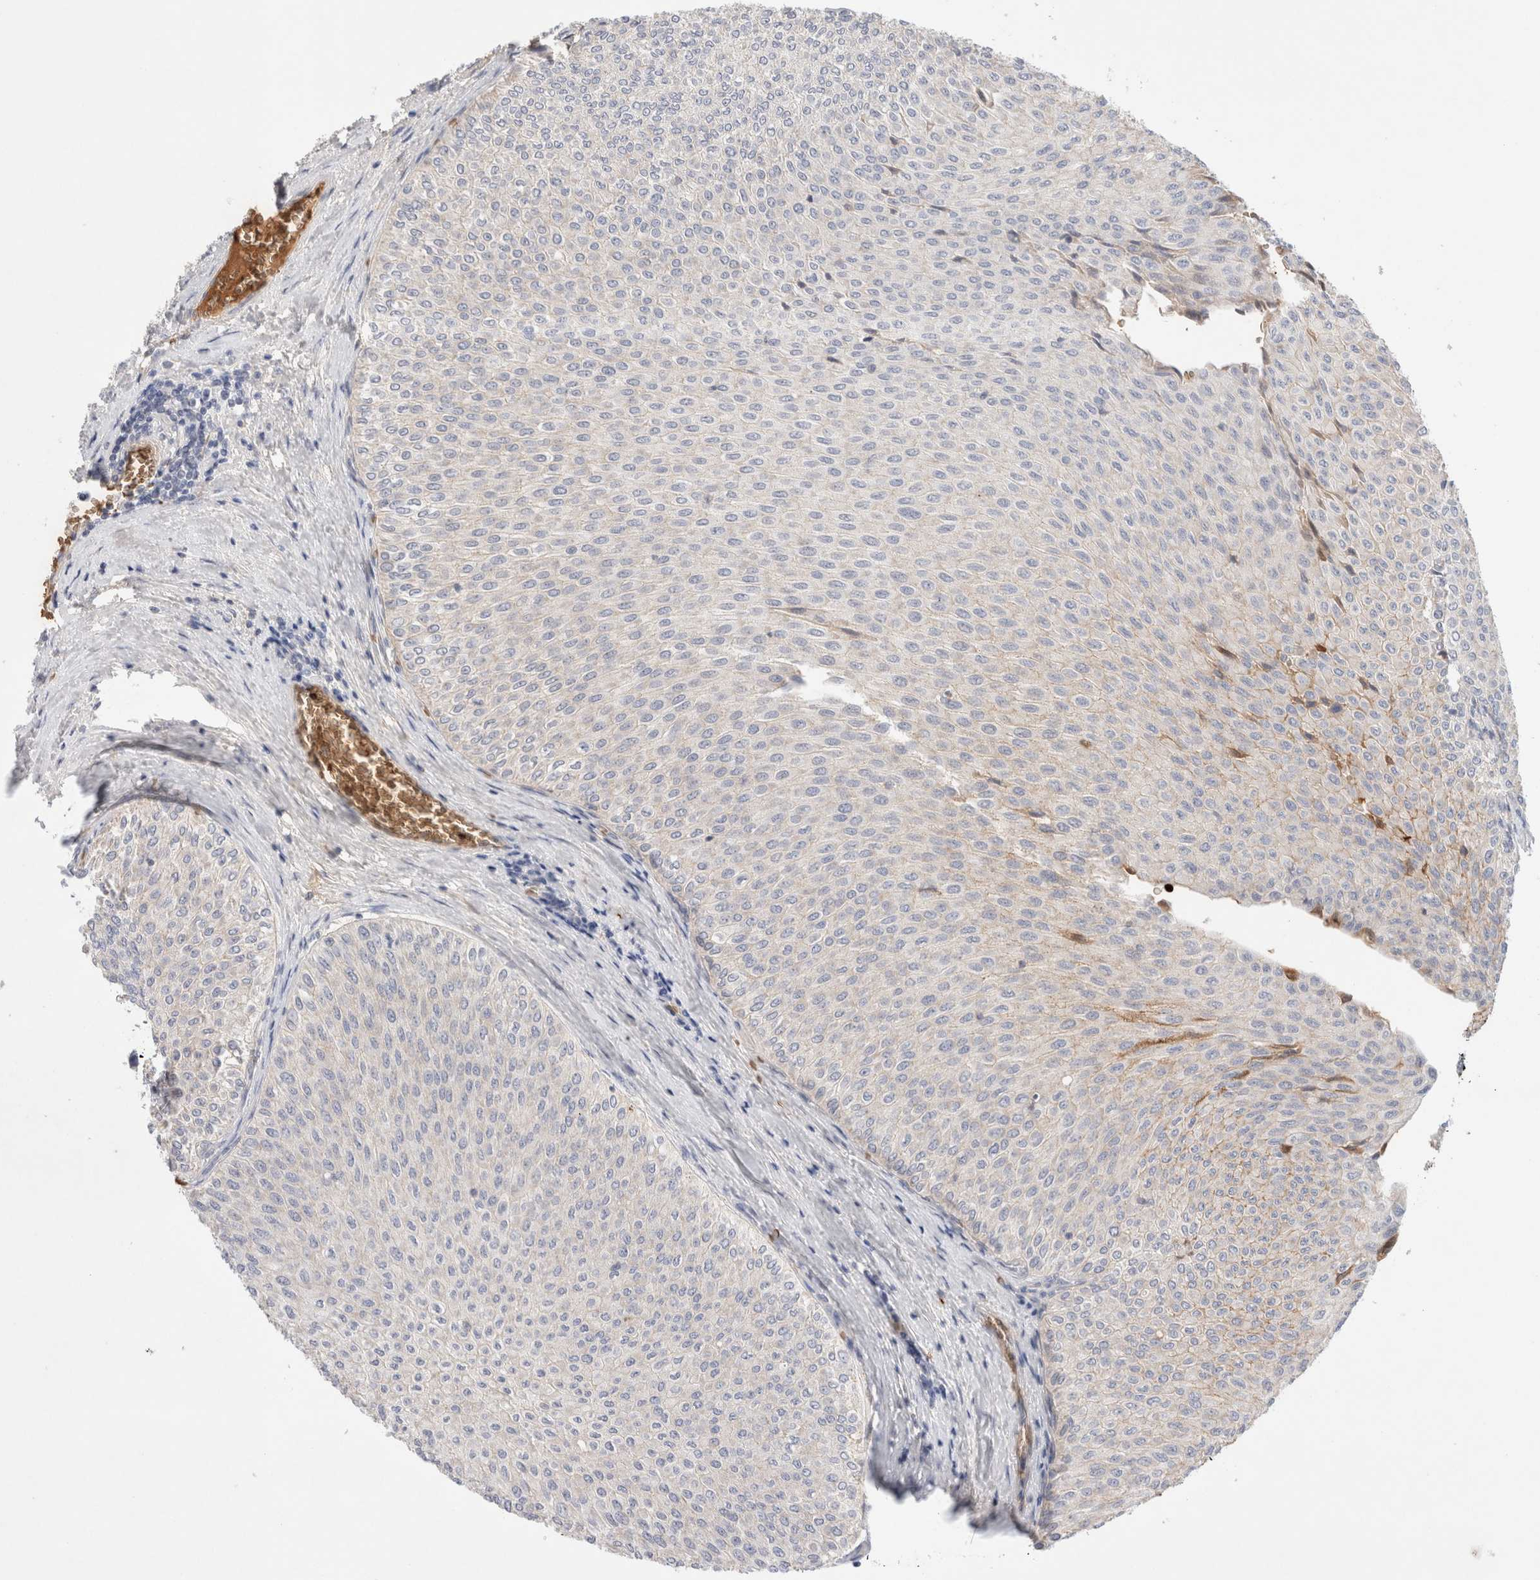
{"staining": {"intensity": "negative", "quantity": "none", "location": "none"}, "tissue": "urothelial cancer", "cell_type": "Tumor cells", "image_type": "cancer", "snomed": [{"axis": "morphology", "description": "Urothelial carcinoma, Low grade"}, {"axis": "topography", "description": "Urinary bladder"}], "caption": "Immunohistochemistry image of human low-grade urothelial carcinoma stained for a protein (brown), which shows no staining in tumor cells.", "gene": "MST1", "patient": {"sex": "male", "age": 78}}